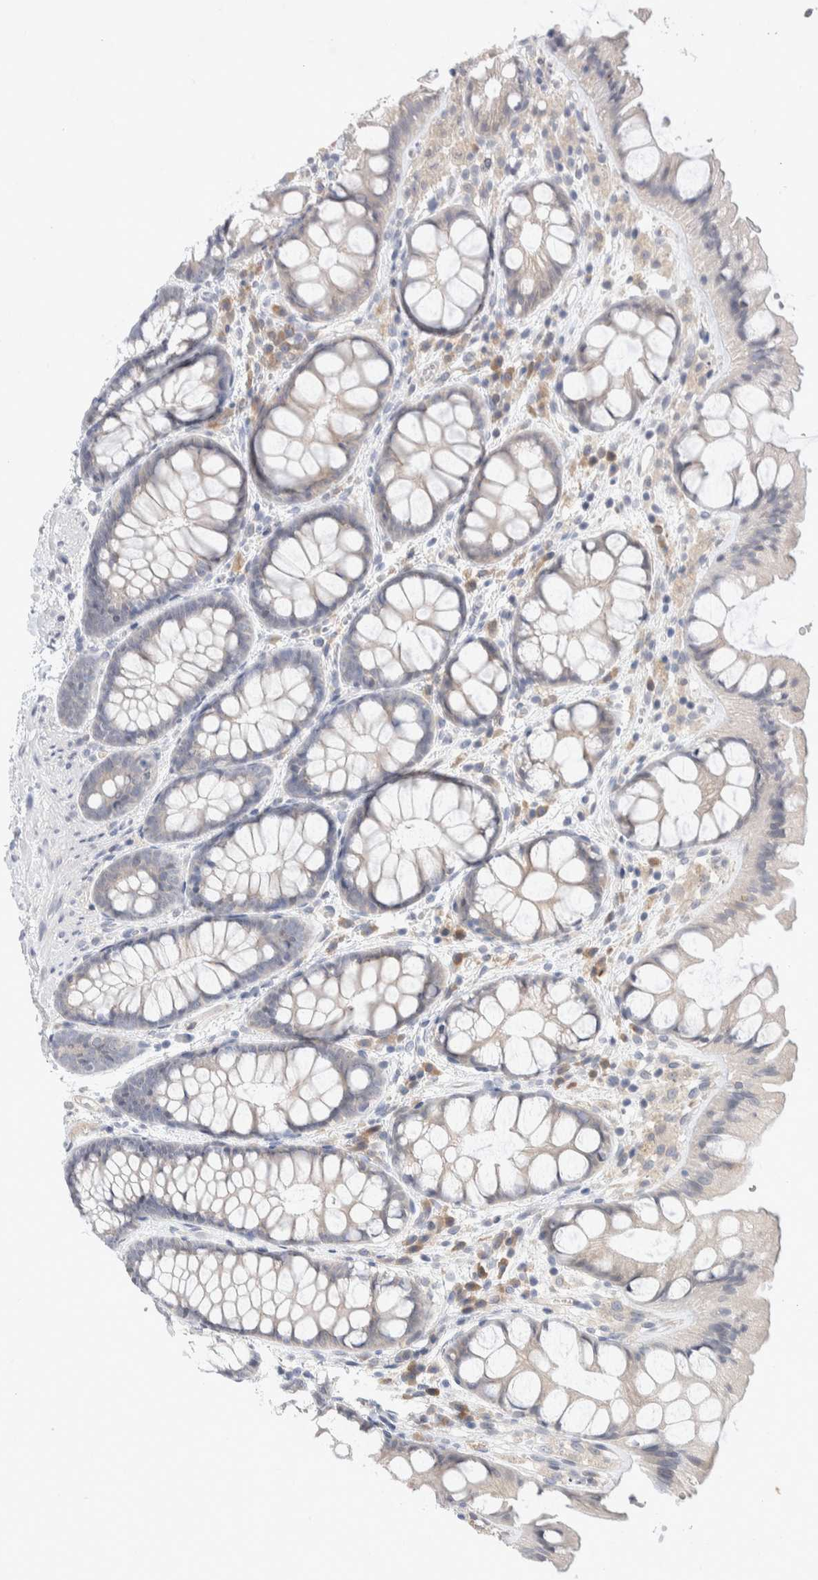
{"staining": {"intensity": "negative", "quantity": "none", "location": "none"}, "tissue": "colon", "cell_type": "Endothelial cells", "image_type": "normal", "snomed": [{"axis": "morphology", "description": "Normal tissue, NOS"}, {"axis": "topography", "description": "Colon"}], "caption": "DAB immunohistochemical staining of normal colon displays no significant expression in endothelial cells.", "gene": "RUSF1", "patient": {"sex": "male", "age": 47}}